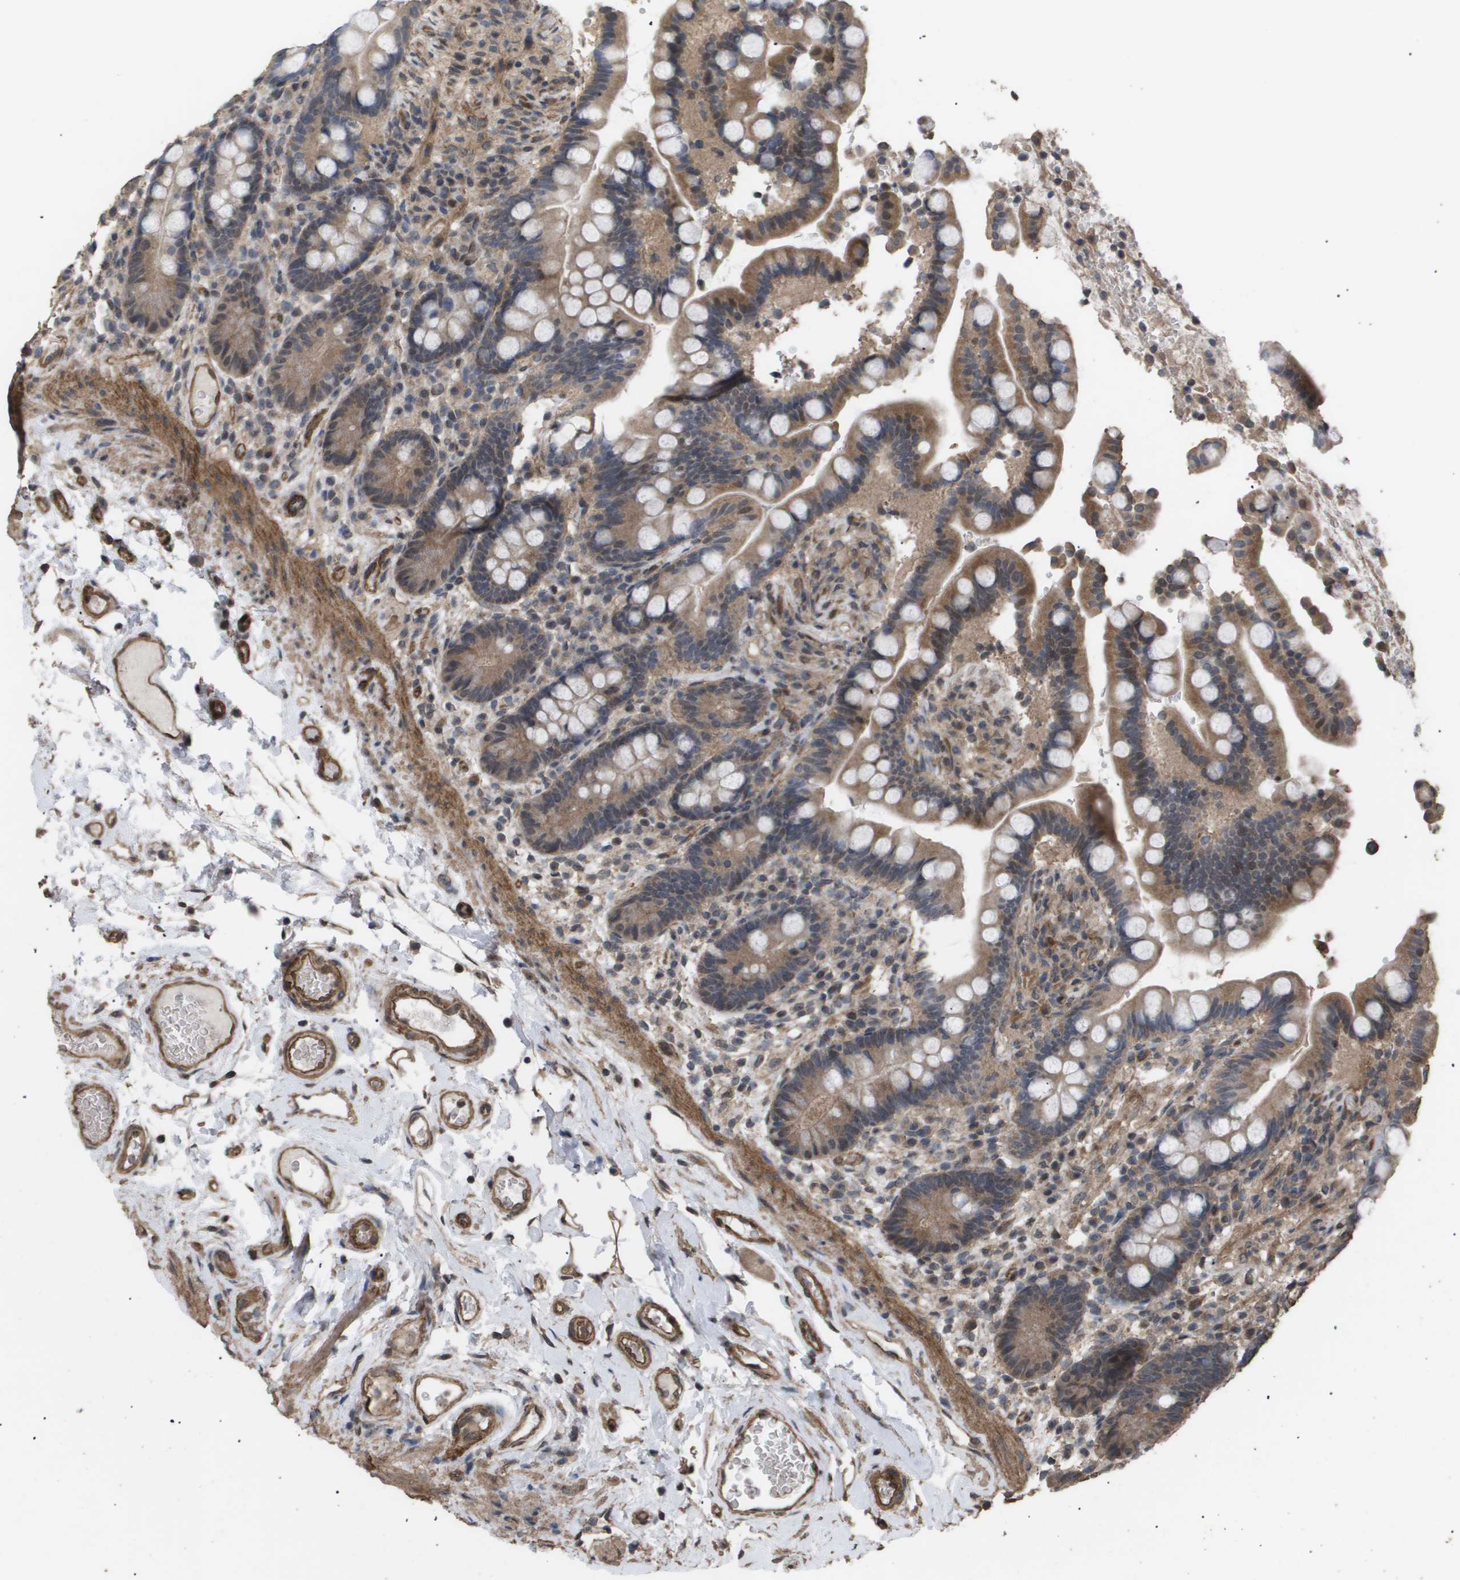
{"staining": {"intensity": "strong", "quantity": ">75%", "location": "cytoplasmic/membranous"}, "tissue": "colon", "cell_type": "Endothelial cells", "image_type": "normal", "snomed": [{"axis": "morphology", "description": "Normal tissue, NOS"}, {"axis": "topography", "description": "Colon"}], "caption": "IHC micrograph of benign human colon stained for a protein (brown), which exhibits high levels of strong cytoplasmic/membranous staining in approximately >75% of endothelial cells.", "gene": "CUL5", "patient": {"sex": "male", "age": 73}}